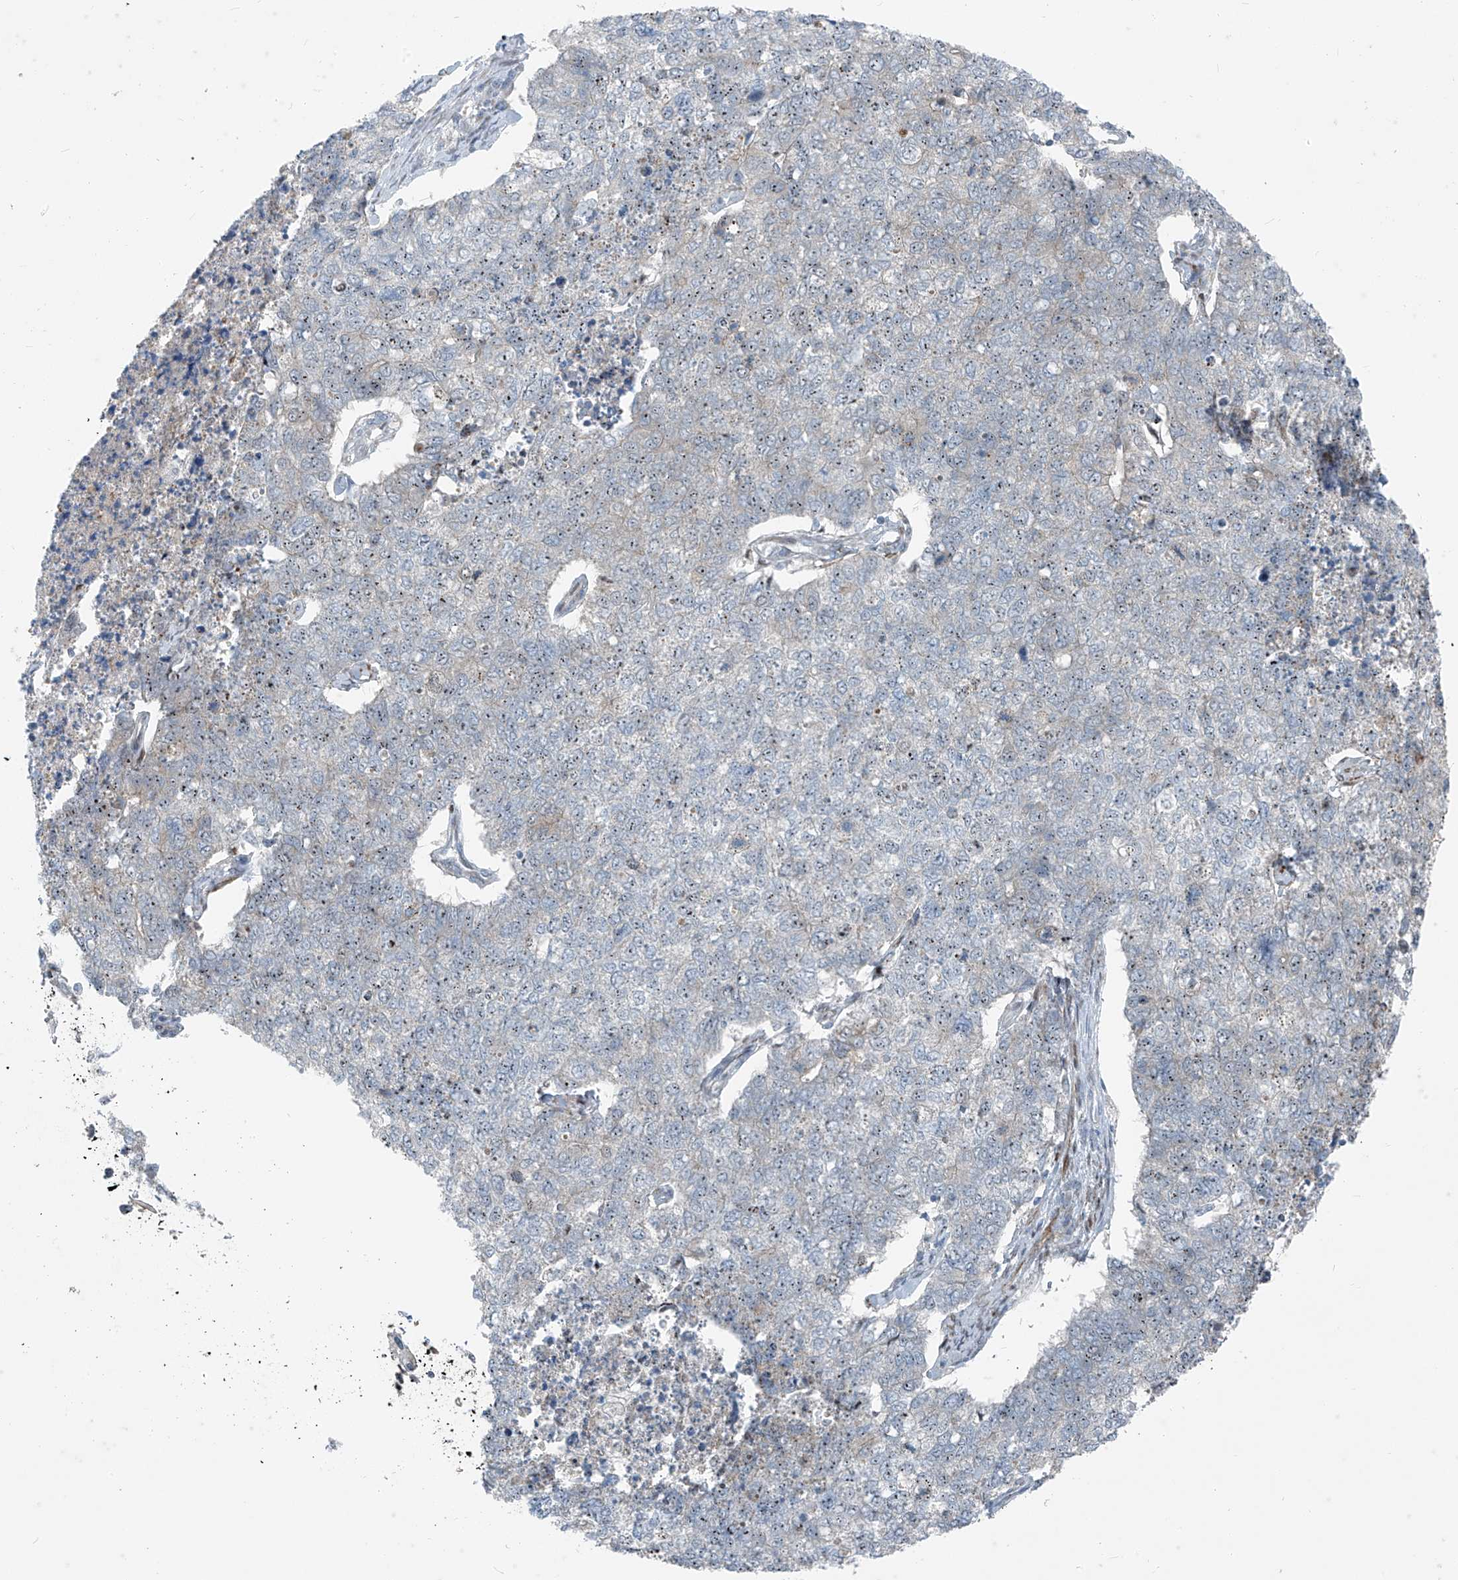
{"staining": {"intensity": "negative", "quantity": "none", "location": "none"}, "tissue": "cervical cancer", "cell_type": "Tumor cells", "image_type": "cancer", "snomed": [{"axis": "morphology", "description": "Squamous cell carcinoma, NOS"}, {"axis": "topography", "description": "Cervix"}], "caption": "IHC of cervical cancer (squamous cell carcinoma) demonstrates no expression in tumor cells.", "gene": "PPCS", "patient": {"sex": "female", "age": 63}}